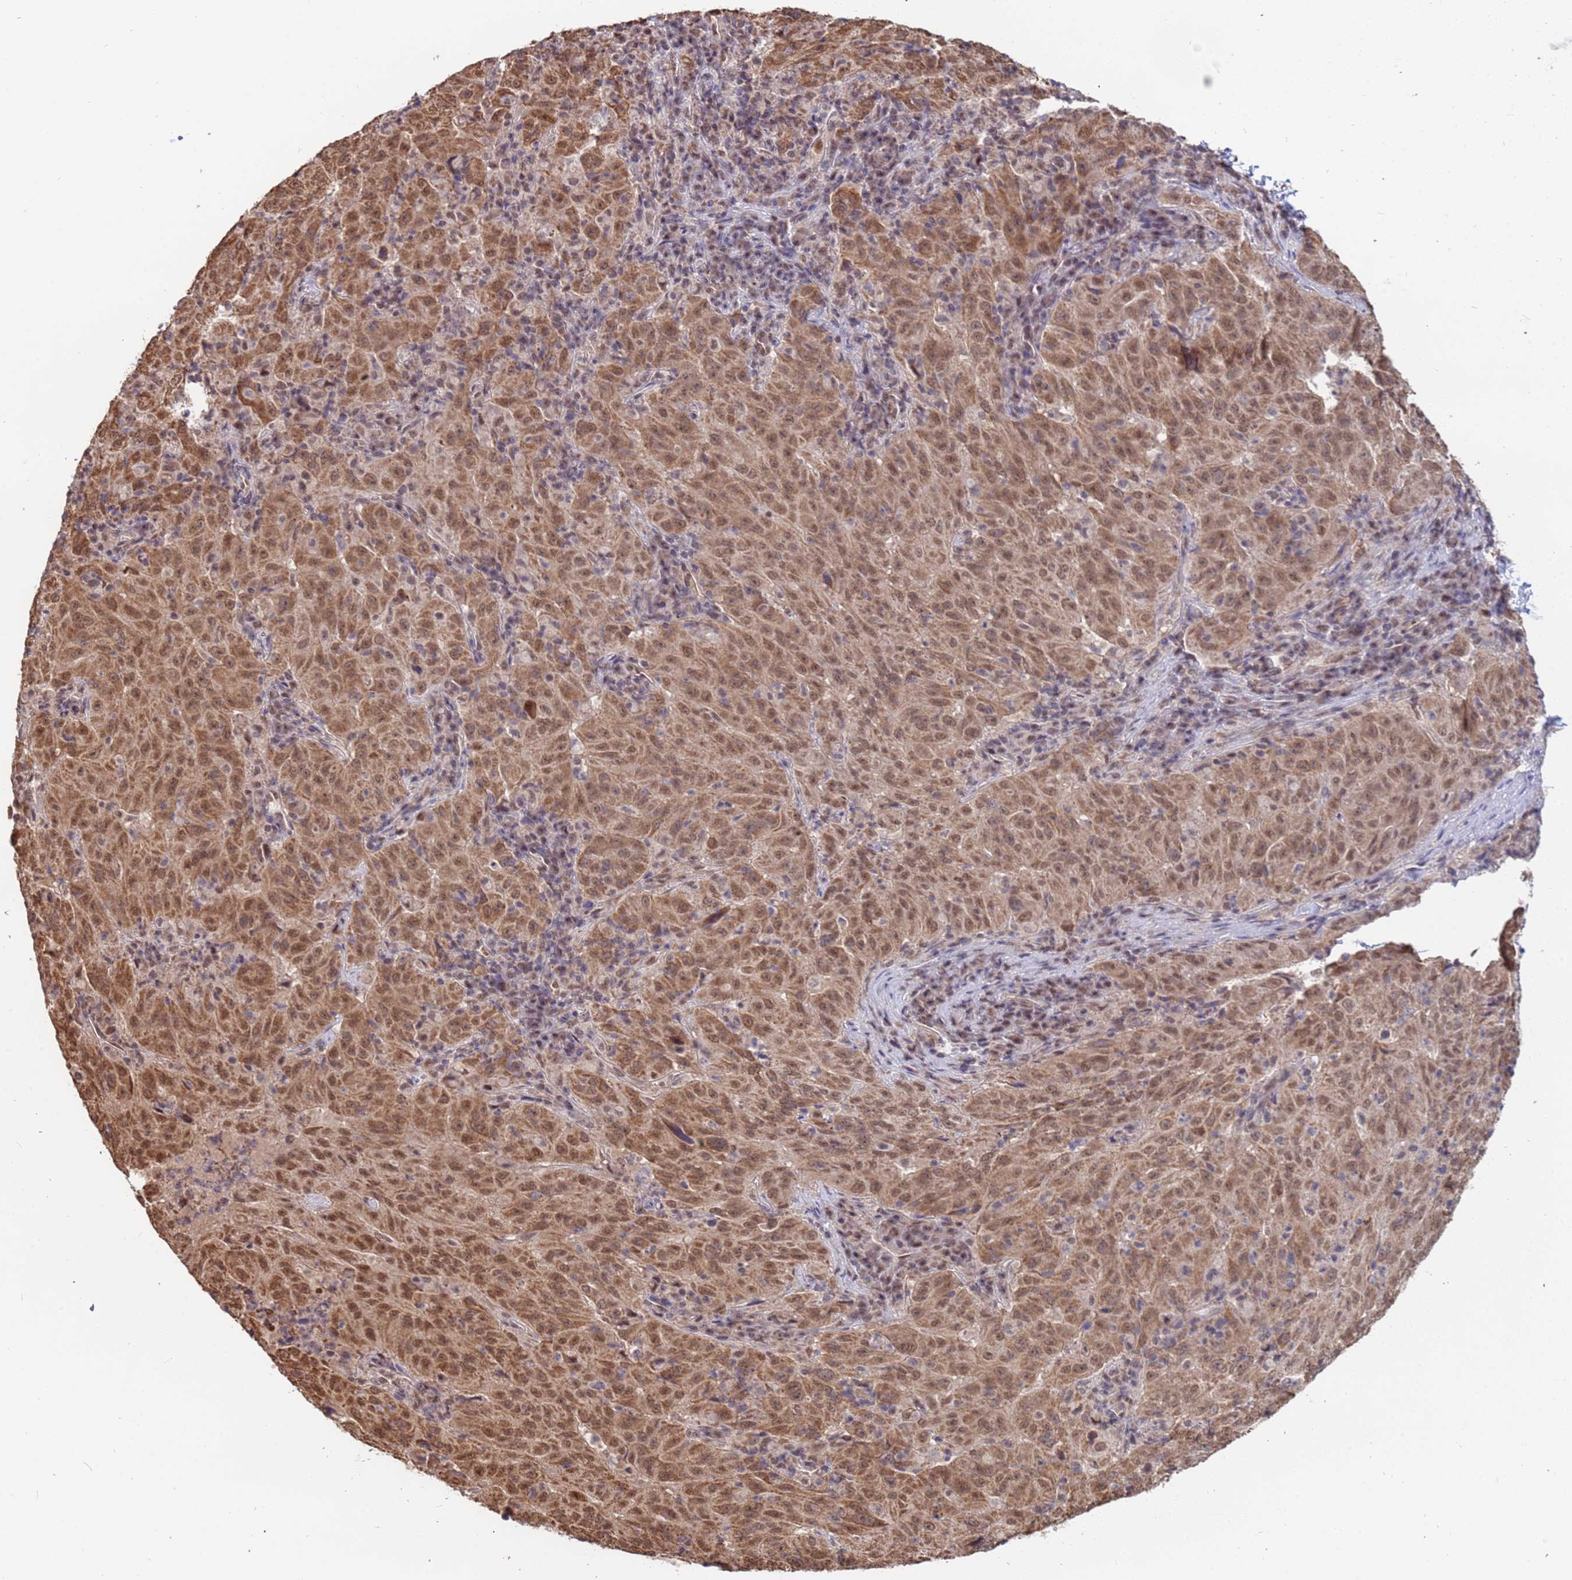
{"staining": {"intensity": "moderate", "quantity": ">75%", "location": "cytoplasmic/membranous,nuclear"}, "tissue": "pancreatic cancer", "cell_type": "Tumor cells", "image_type": "cancer", "snomed": [{"axis": "morphology", "description": "Adenocarcinoma, NOS"}, {"axis": "topography", "description": "Pancreas"}], "caption": "An immunohistochemistry image of tumor tissue is shown. Protein staining in brown highlights moderate cytoplasmic/membranous and nuclear positivity in pancreatic adenocarcinoma within tumor cells.", "gene": "DENND2B", "patient": {"sex": "male", "age": 63}}